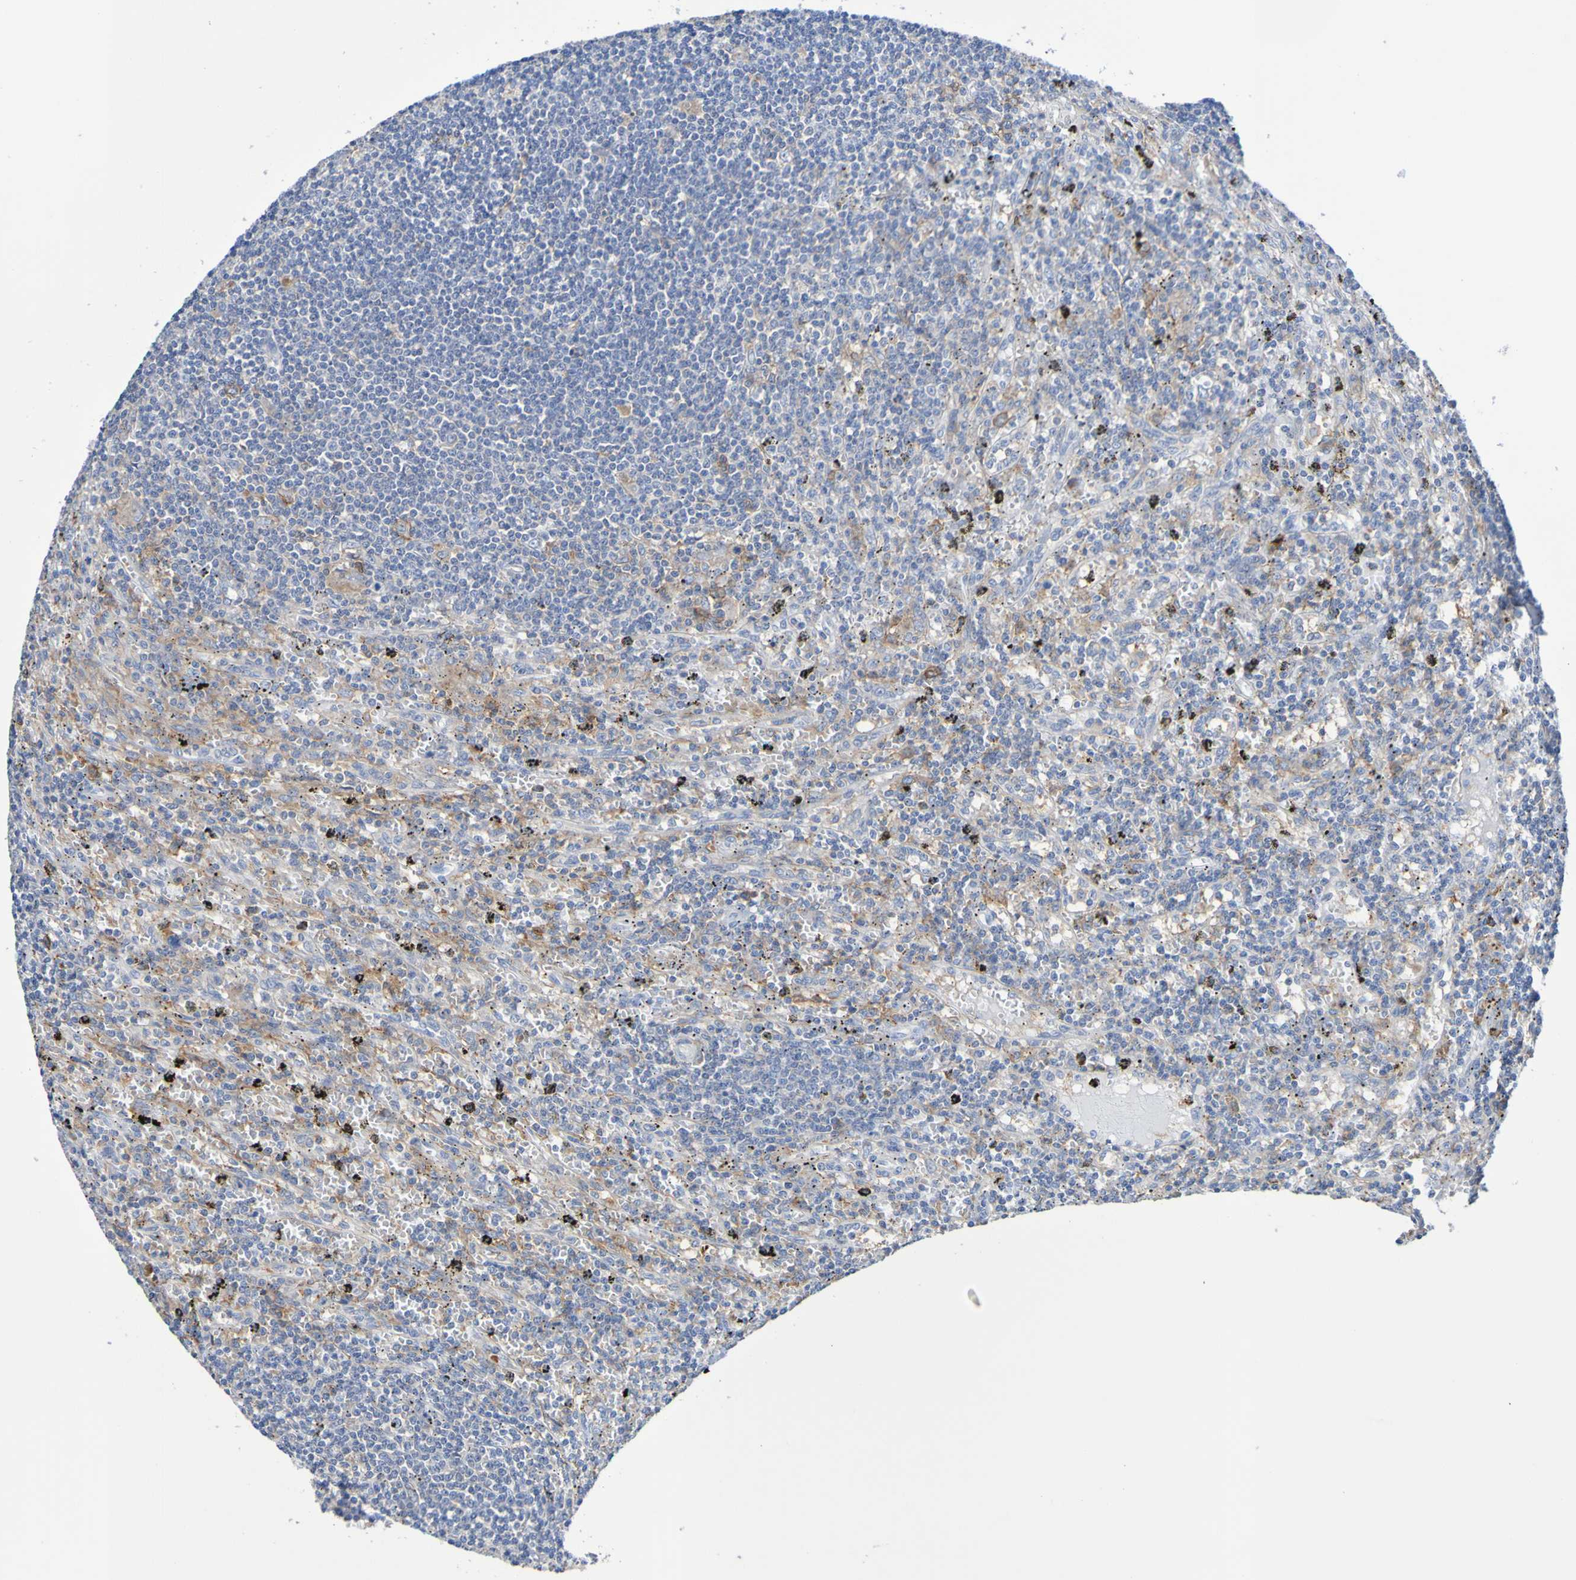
{"staining": {"intensity": "moderate", "quantity": "25%-75%", "location": "cytoplasmic/membranous"}, "tissue": "lymphoma", "cell_type": "Tumor cells", "image_type": "cancer", "snomed": [{"axis": "morphology", "description": "Malignant lymphoma, non-Hodgkin's type, Low grade"}, {"axis": "topography", "description": "Spleen"}], "caption": "IHC staining of lymphoma, which shows medium levels of moderate cytoplasmic/membranous positivity in approximately 25%-75% of tumor cells indicating moderate cytoplasmic/membranous protein positivity. The staining was performed using DAB (brown) for protein detection and nuclei were counterstained in hematoxylin (blue).", "gene": "SLC3A2", "patient": {"sex": "male", "age": 76}}